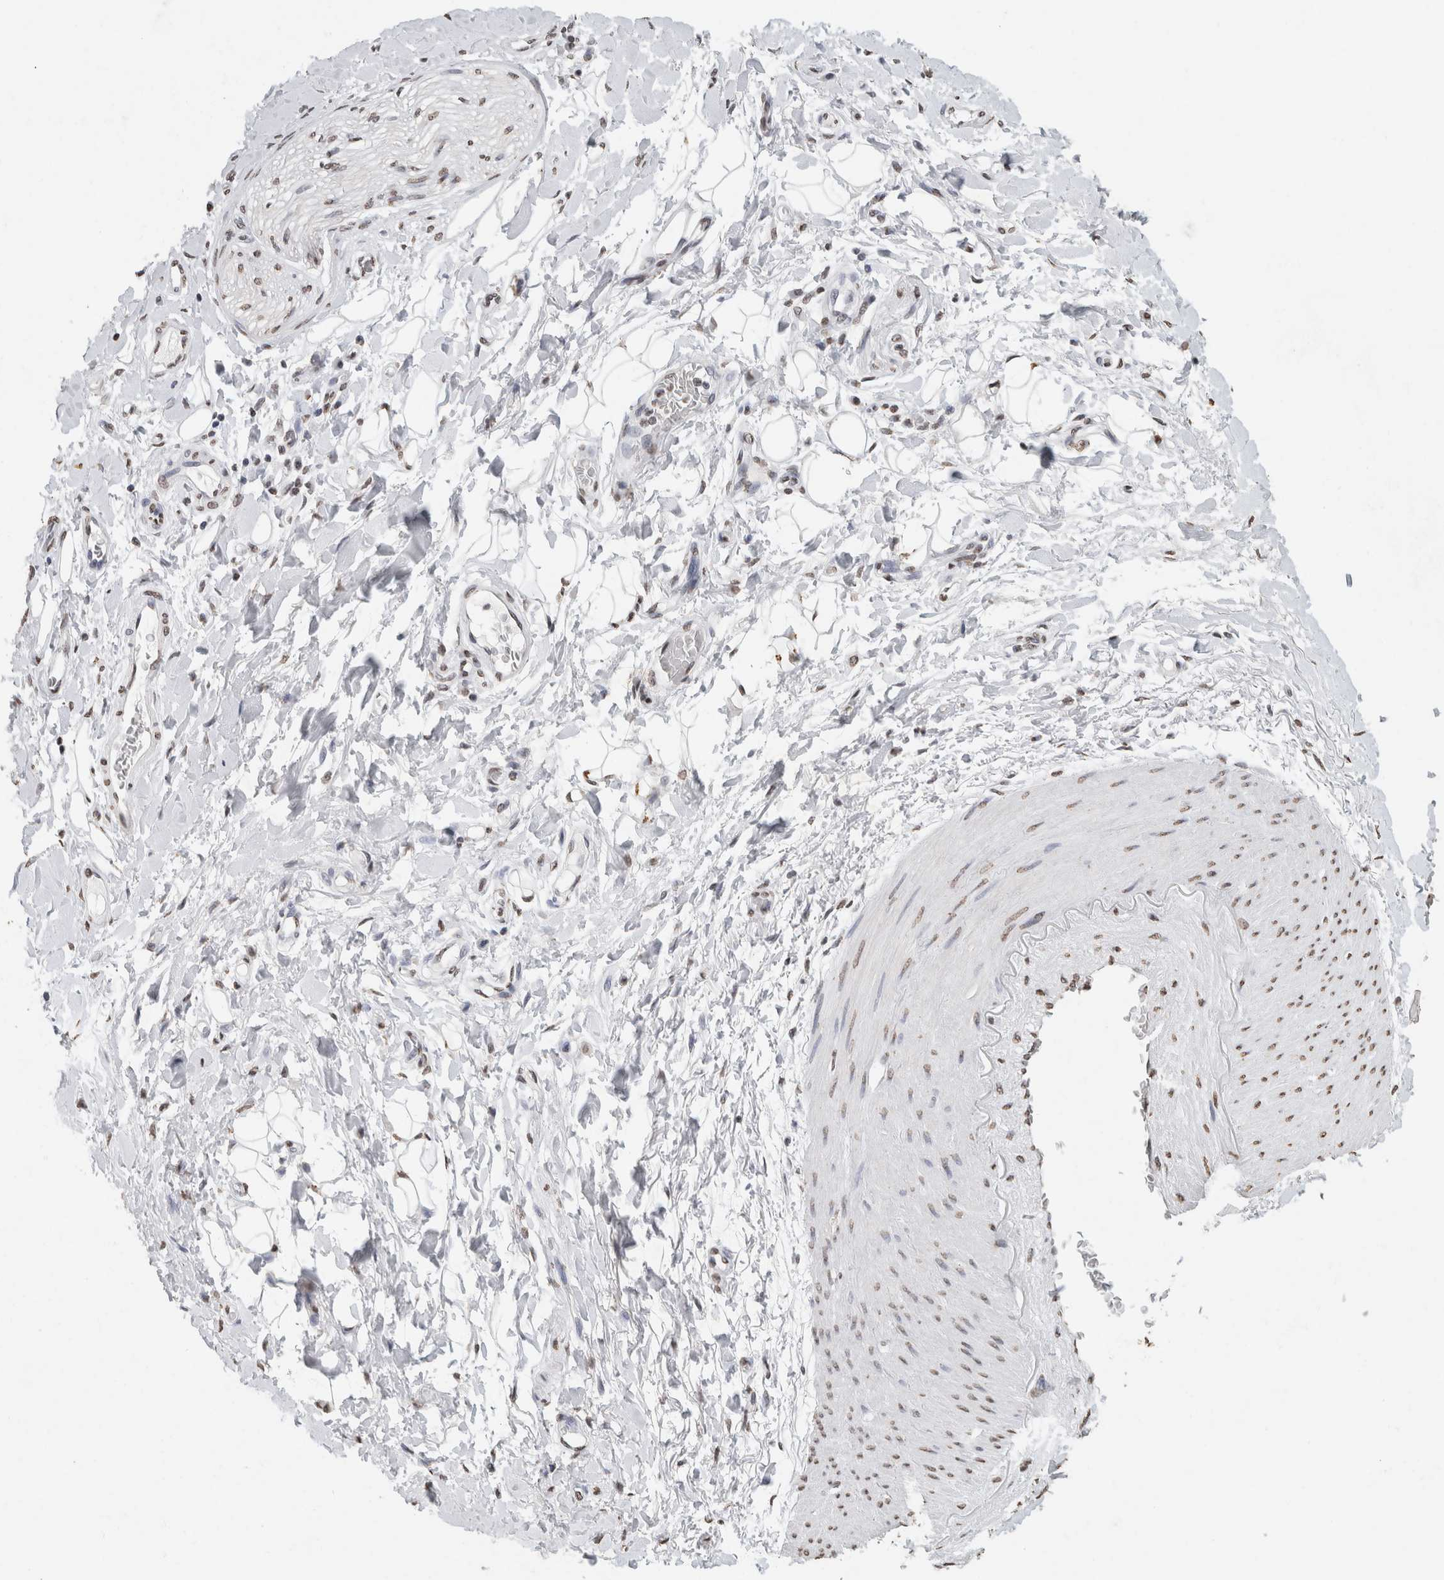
{"staining": {"intensity": "moderate", "quantity": "<25%", "location": "cytoplasmic/membranous"}, "tissue": "adipose tissue", "cell_type": "Adipocytes", "image_type": "normal", "snomed": [{"axis": "morphology", "description": "Normal tissue, NOS"}, {"axis": "morphology", "description": "Adenocarcinoma, NOS"}, {"axis": "topography", "description": "Esophagus"}], "caption": "A photomicrograph of human adipose tissue stained for a protein reveals moderate cytoplasmic/membranous brown staining in adipocytes.", "gene": "CNTN1", "patient": {"sex": "male", "age": 62}}